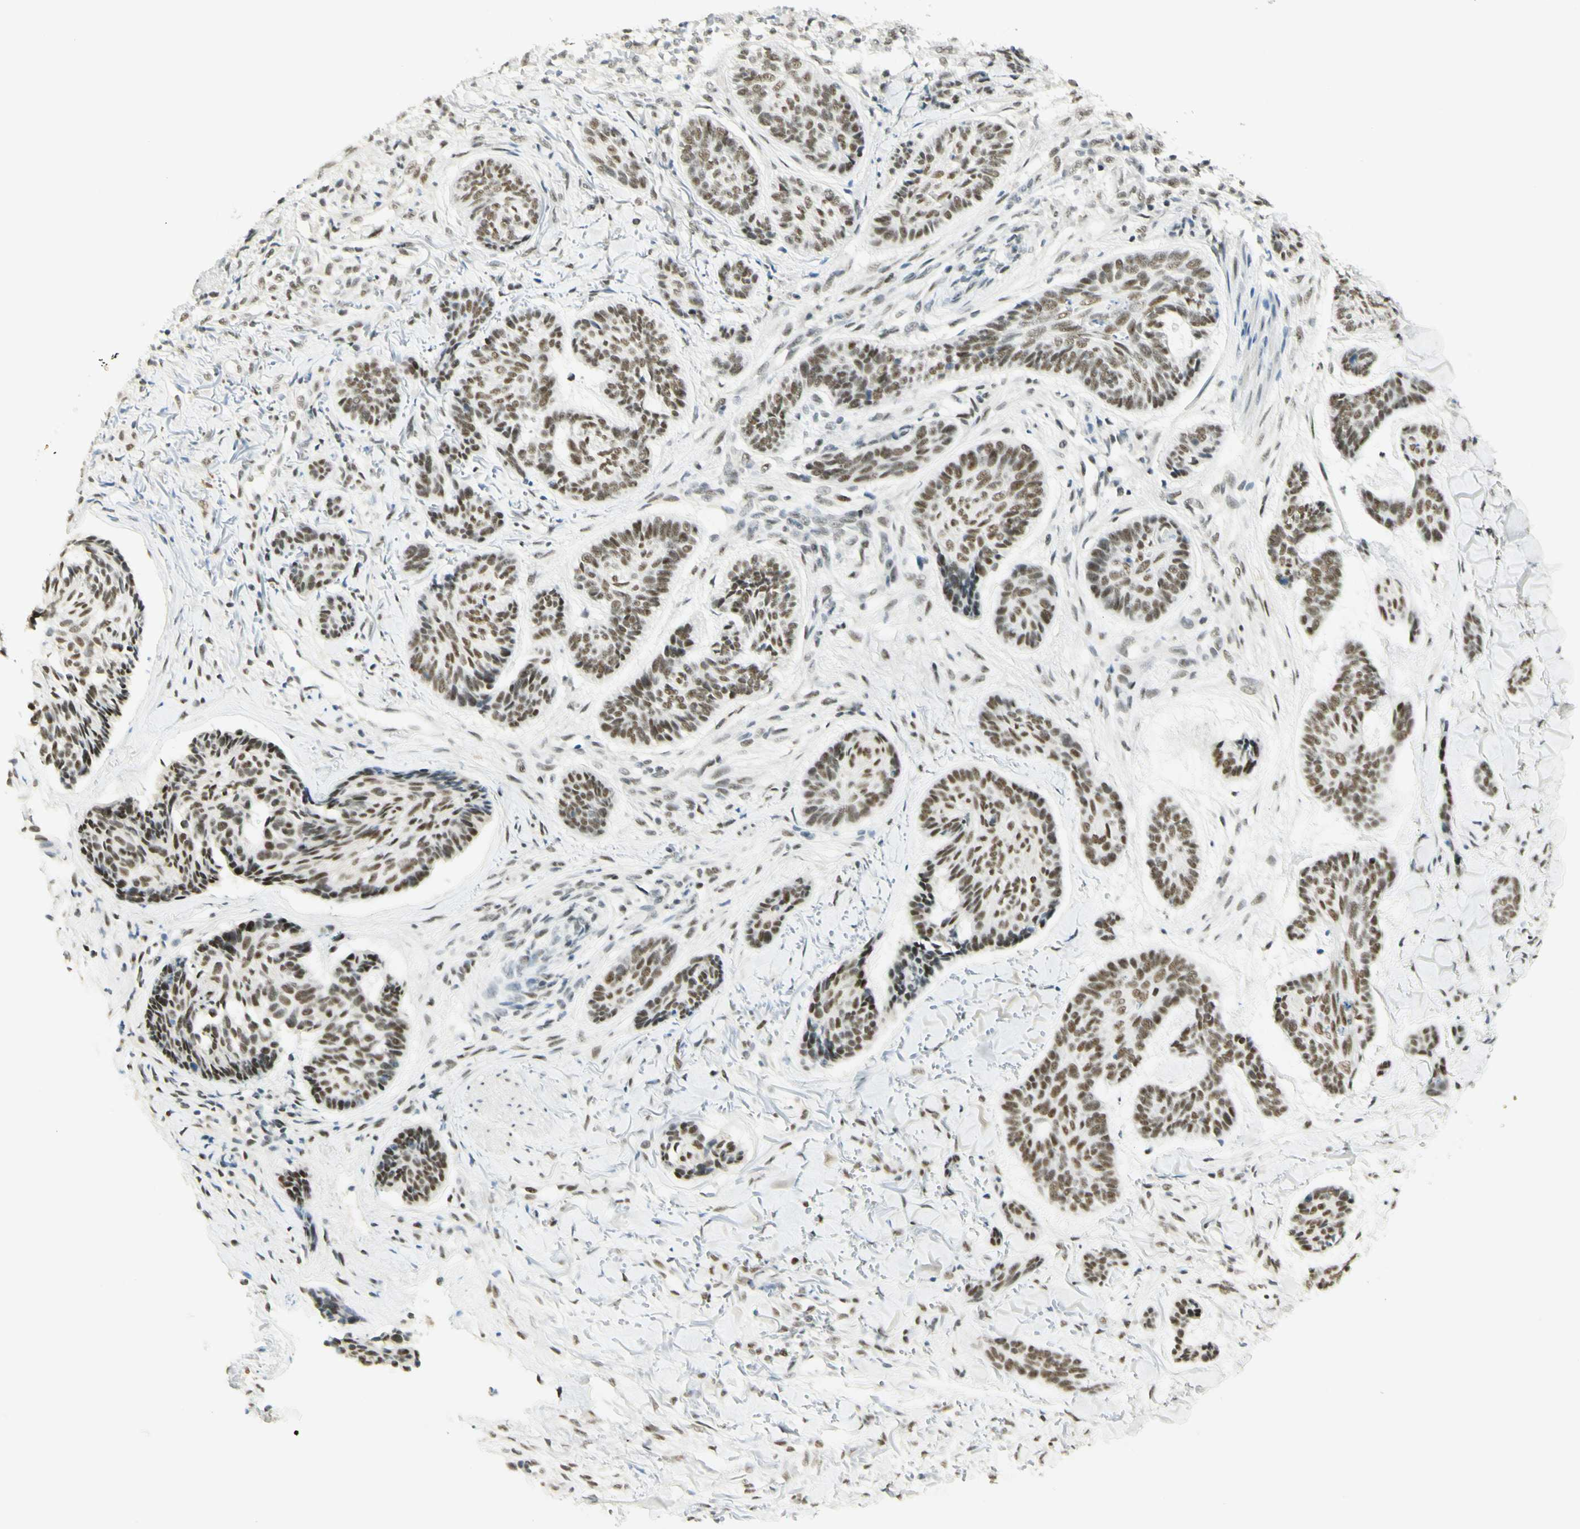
{"staining": {"intensity": "moderate", "quantity": "<25%", "location": "nuclear"}, "tissue": "skin cancer", "cell_type": "Tumor cells", "image_type": "cancer", "snomed": [{"axis": "morphology", "description": "Basal cell carcinoma"}, {"axis": "topography", "description": "Skin"}], "caption": "Immunohistochemical staining of human skin basal cell carcinoma reveals low levels of moderate nuclear protein staining in about <25% of tumor cells.", "gene": "PMS2", "patient": {"sex": "male", "age": 43}}